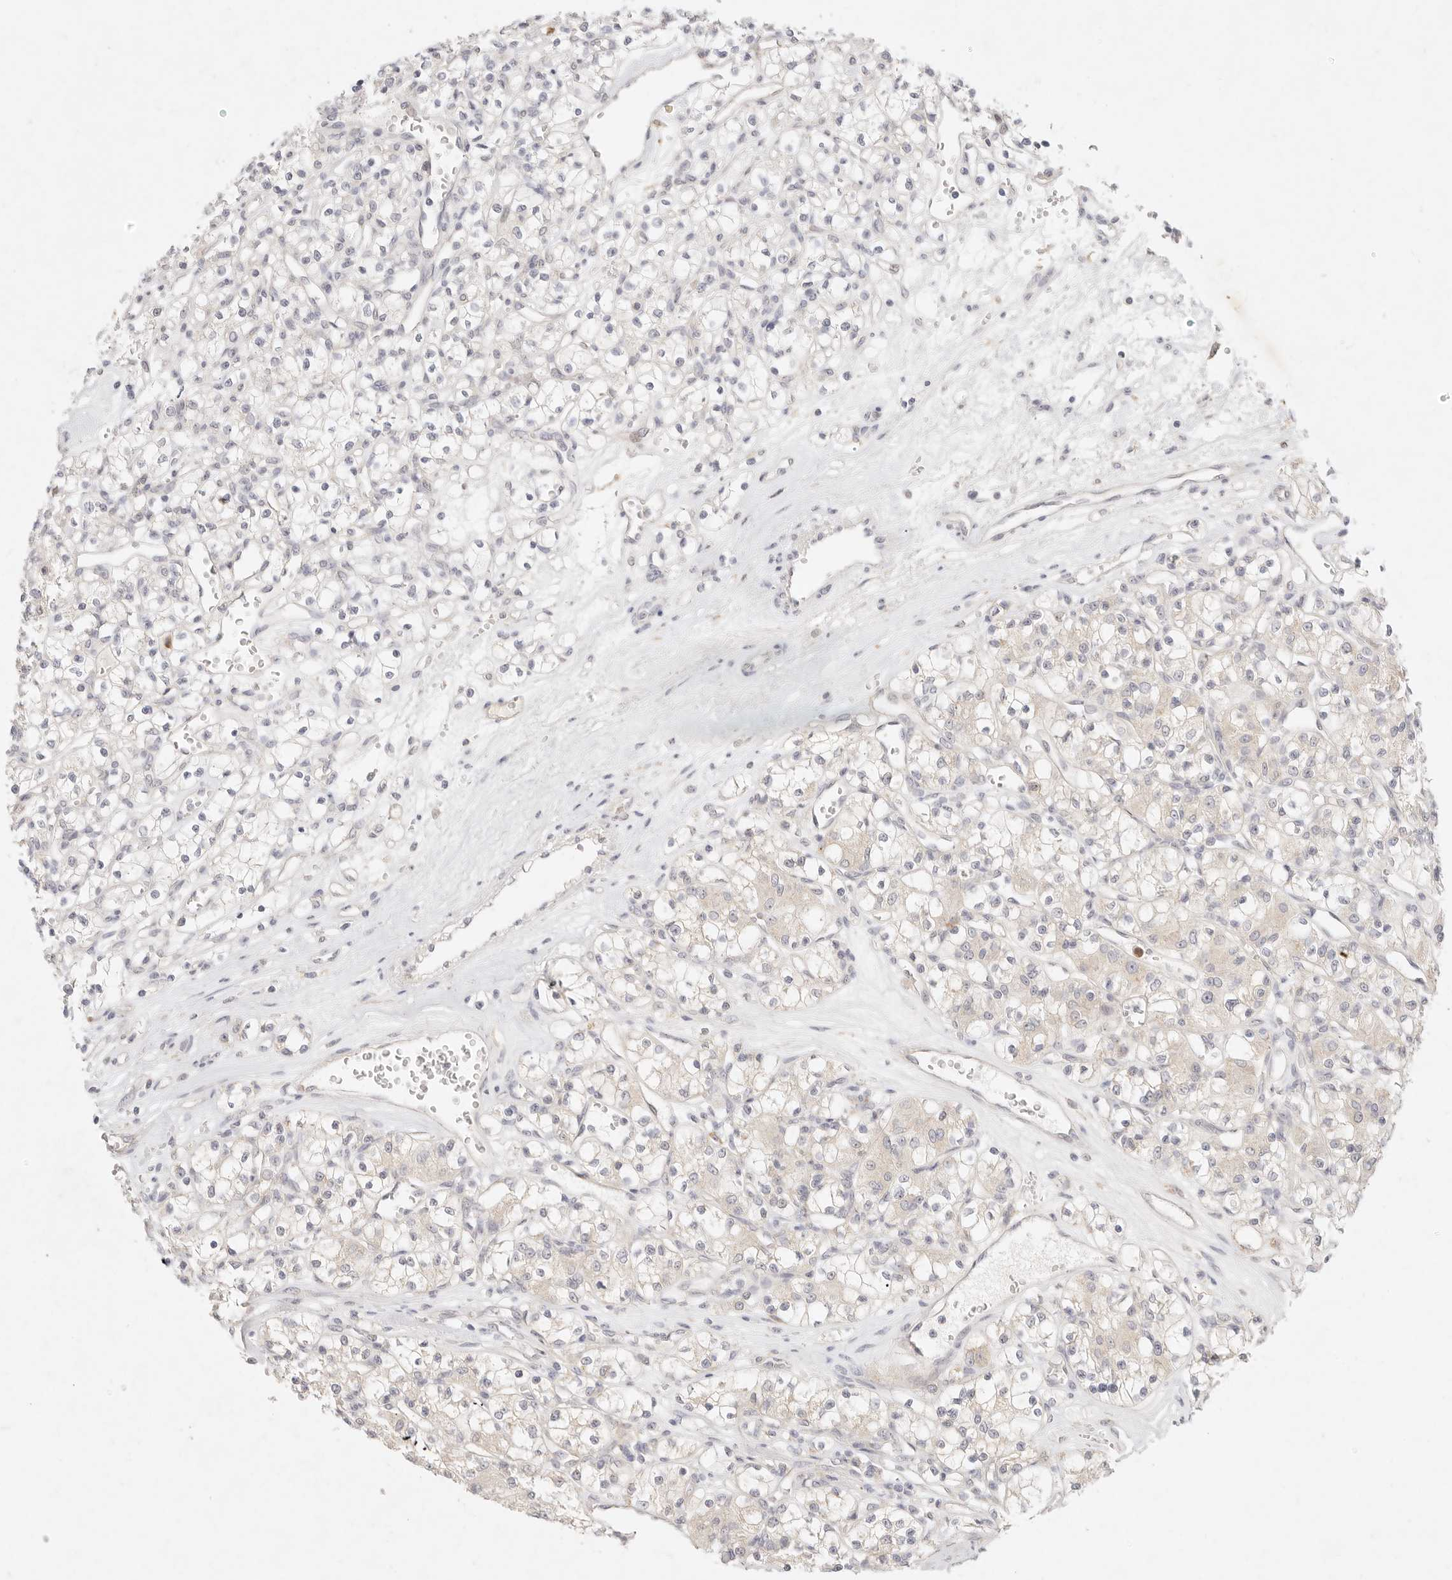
{"staining": {"intensity": "negative", "quantity": "none", "location": "none"}, "tissue": "renal cancer", "cell_type": "Tumor cells", "image_type": "cancer", "snomed": [{"axis": "morphology", "description": "Adenocarcinoma, NOS"}, {"axis": "topography", "description": "Kidney"}], "caption": "A photomicrograph of human renal adenocarcinoma is negative for staining in tumor cells.", "gene": "GPR84", "patient": {"sex": "female", "age": 59}}